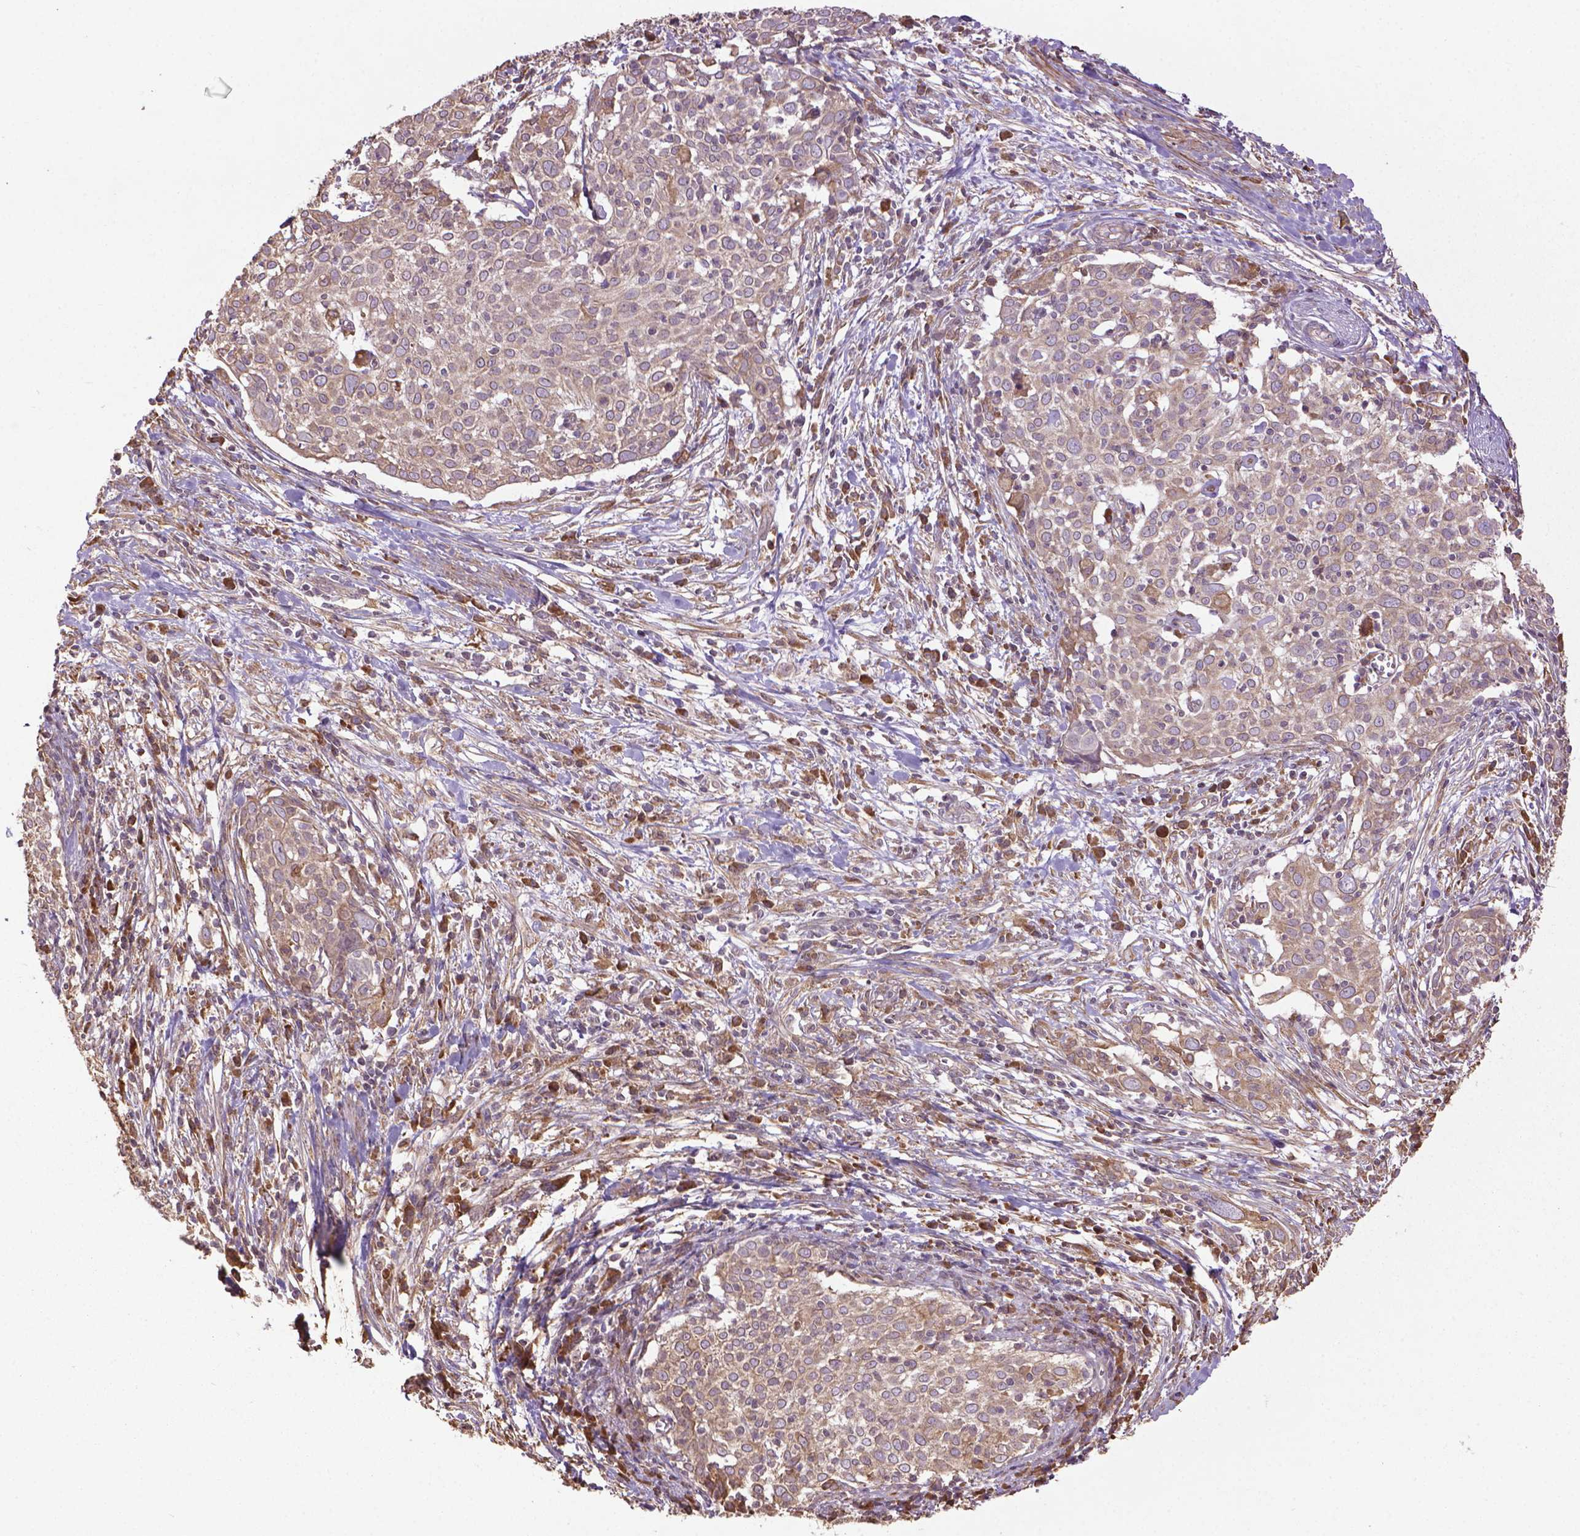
{"staining": {"intensity": "weak", "quantity": ">75%", "location": "cytoplasmic/membranous"}, "tissue": "cervical cancer", "cell_type": "Tumor cells", "image_type": "cancer", "snomed": [{"axis": "morphology", "description": "Squamous cell carcinoma, NOS"}, {"axis": "topography", "description": "Cervix"}], "caption": "A photomicrograph of cervical cancer stained for a protein displays weak cytoplasmic/membranous brown staining in tumor cells. Using DAB (brown) and hematoxylin (blue) stains, captured at high magnification using brightfield microscopy.", "gene": "GAS1", "patient": {"sex": "female", "age": 39}}